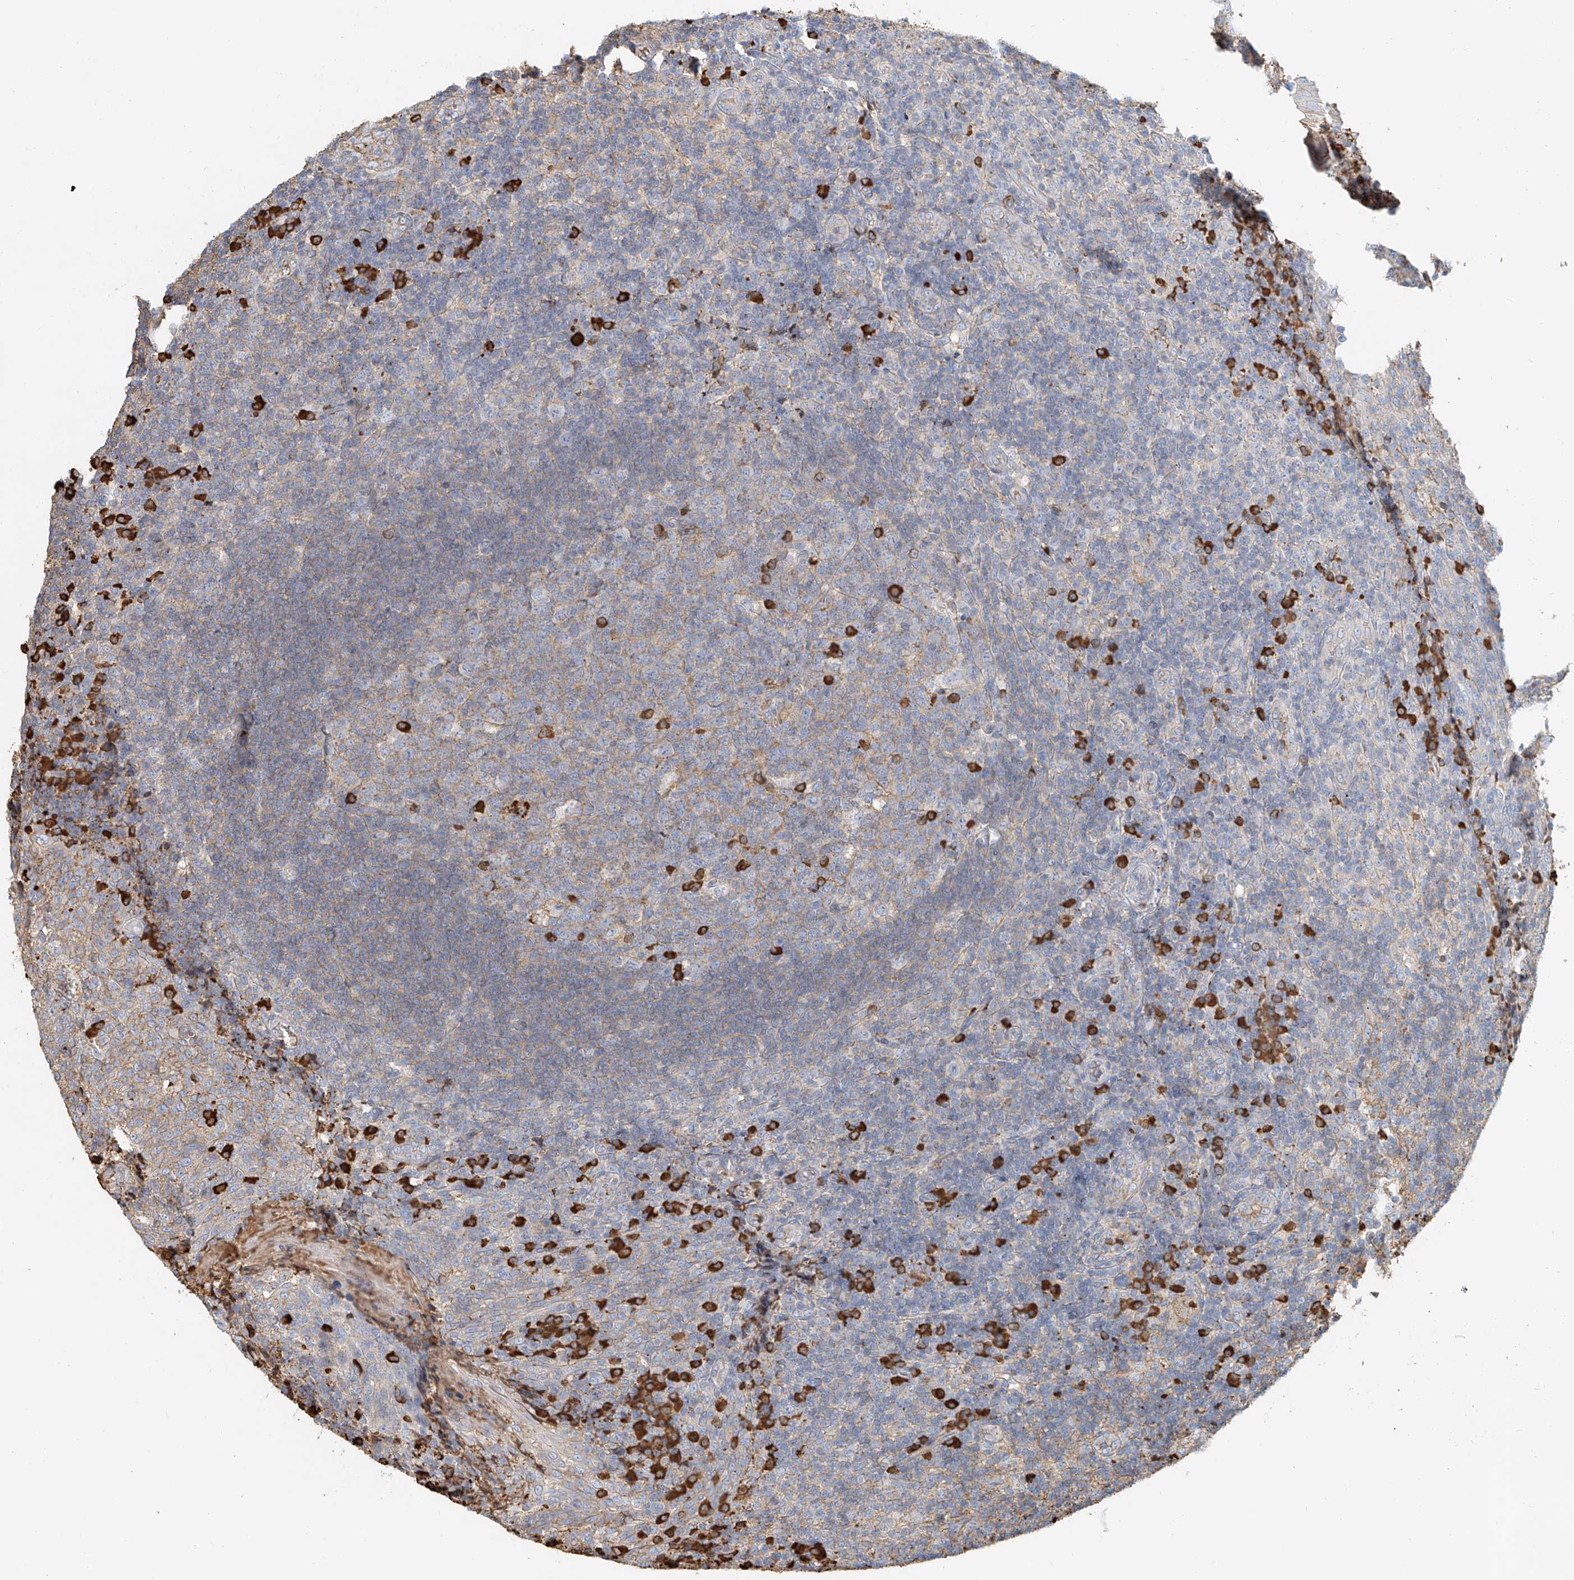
{"staining": {"intensity": "strong", "quantity": "<25%", "location": "cytoplasmic/membranous"}, "tissue": "tonsil", "cell_type": "Germinal center cells", "image_type": "normal", "snomed": [{"axis": "morphology", "description": "Normal tissue, NOS"}, {"axis": "topography", "description": "Tonsil"}], "caption": "A brown stain highlights strong cytoplasmic/membranous positivity of a protein in germinal center cells of normal tonsil.", "gene": "ZFP30", "patient": {"sex": "female", "age": 19}}